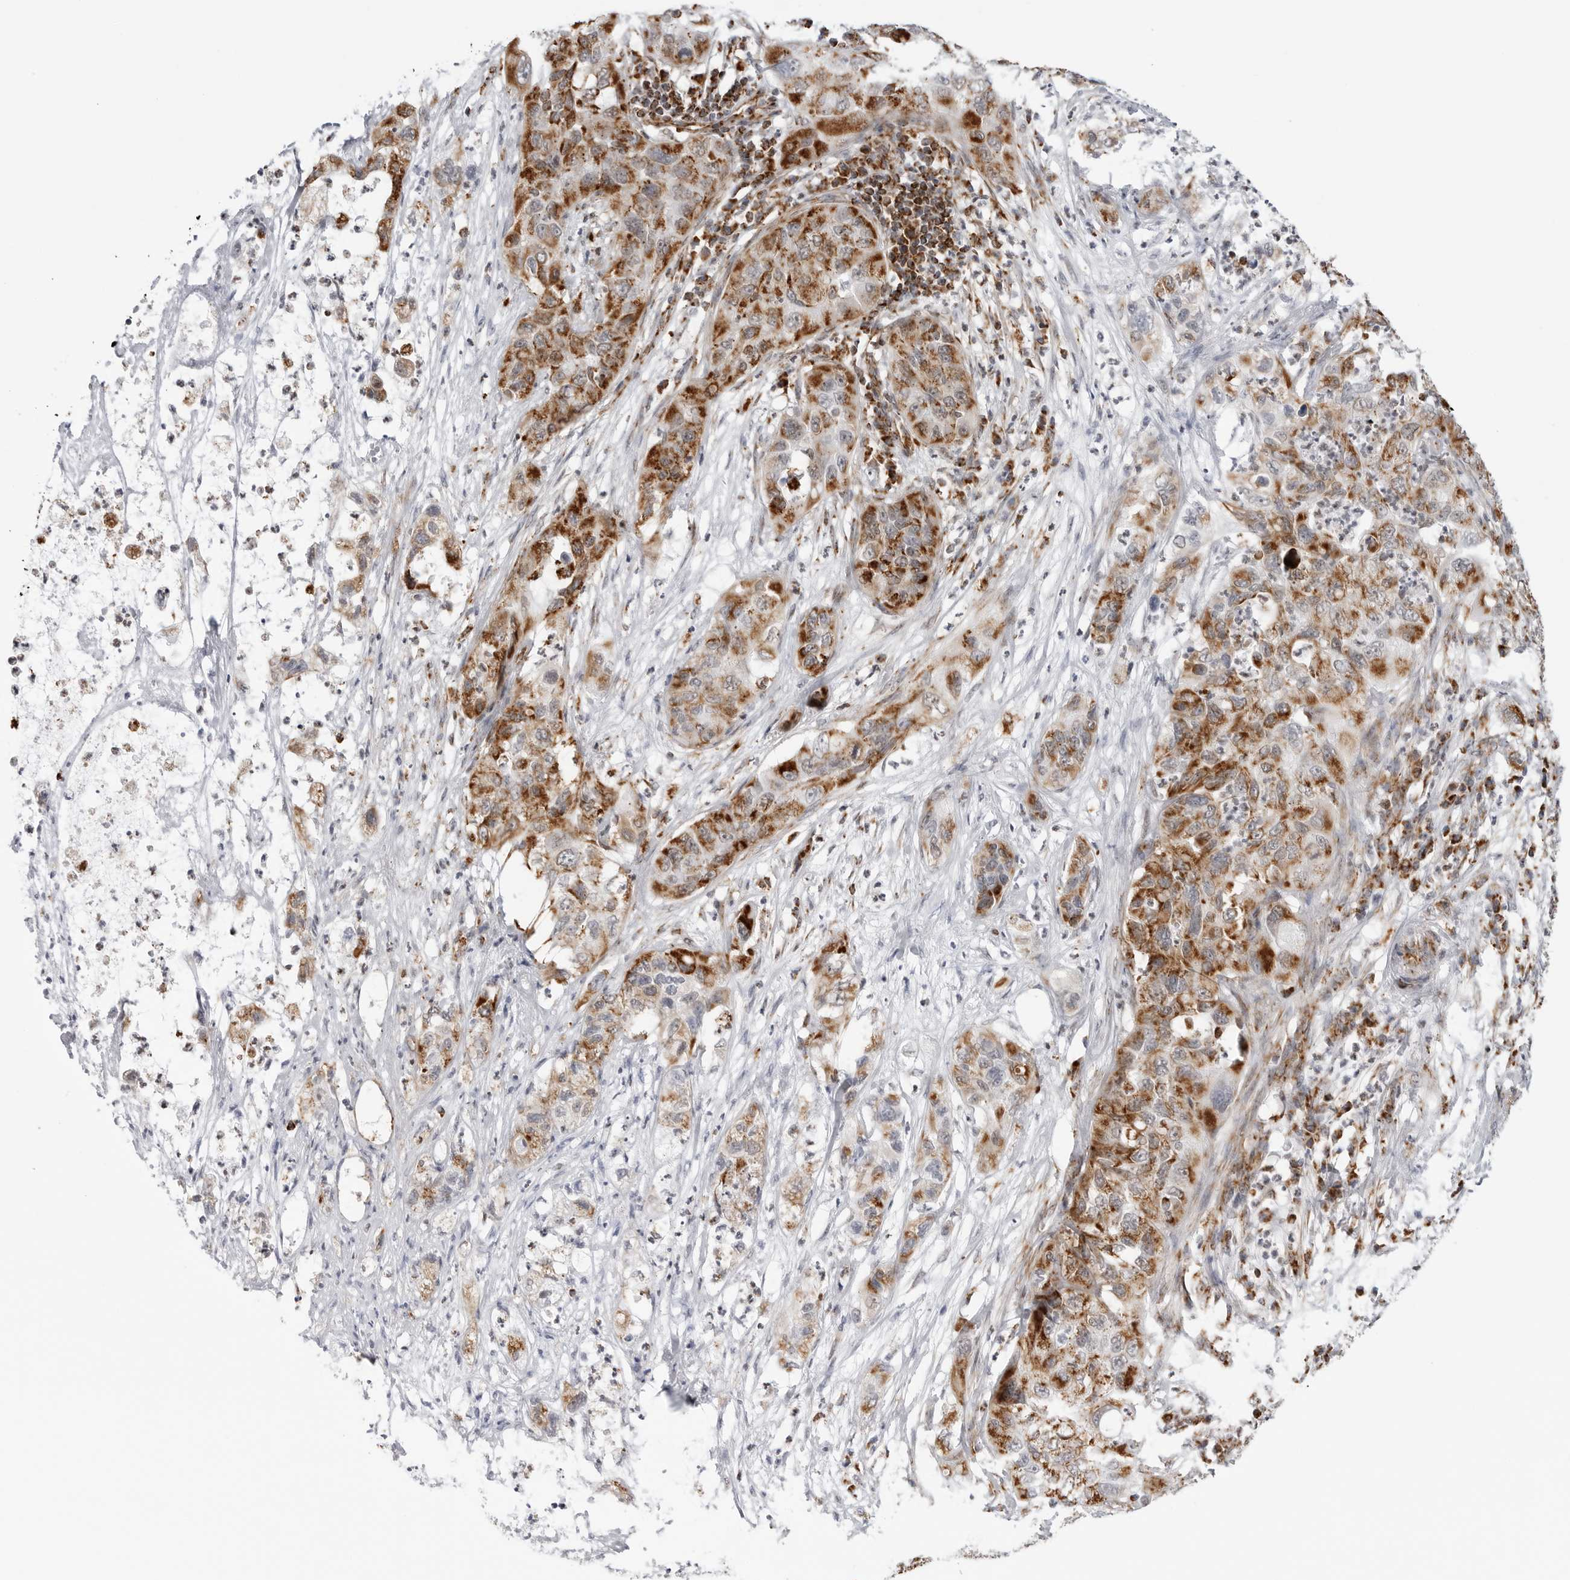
{"staining": {"intensity": "strong", "quantity": ">75%", "location": "cytoplasmic/membranous"}, "tissue": "pancreatic cancer", "cell_type": "Tumor cells", "image_type": "cancer", "snomed": [{"axis": "morphology", "description": "Adenocarcinoma, NOS"}, {"axis": "topography", "description": "Pancreas"}], "caption": "Tumor cells demonstrate high levels of strong cytoplasmic/membranous staining in about >75% of cells in pancreatic cancer. The staining is performed using DAB brown chromogen to label protein expression. The nuclei are counter-stained blue using hematoxylin.", "gene": "COX5A", "patient": {"sex": "female", "age": 78}}